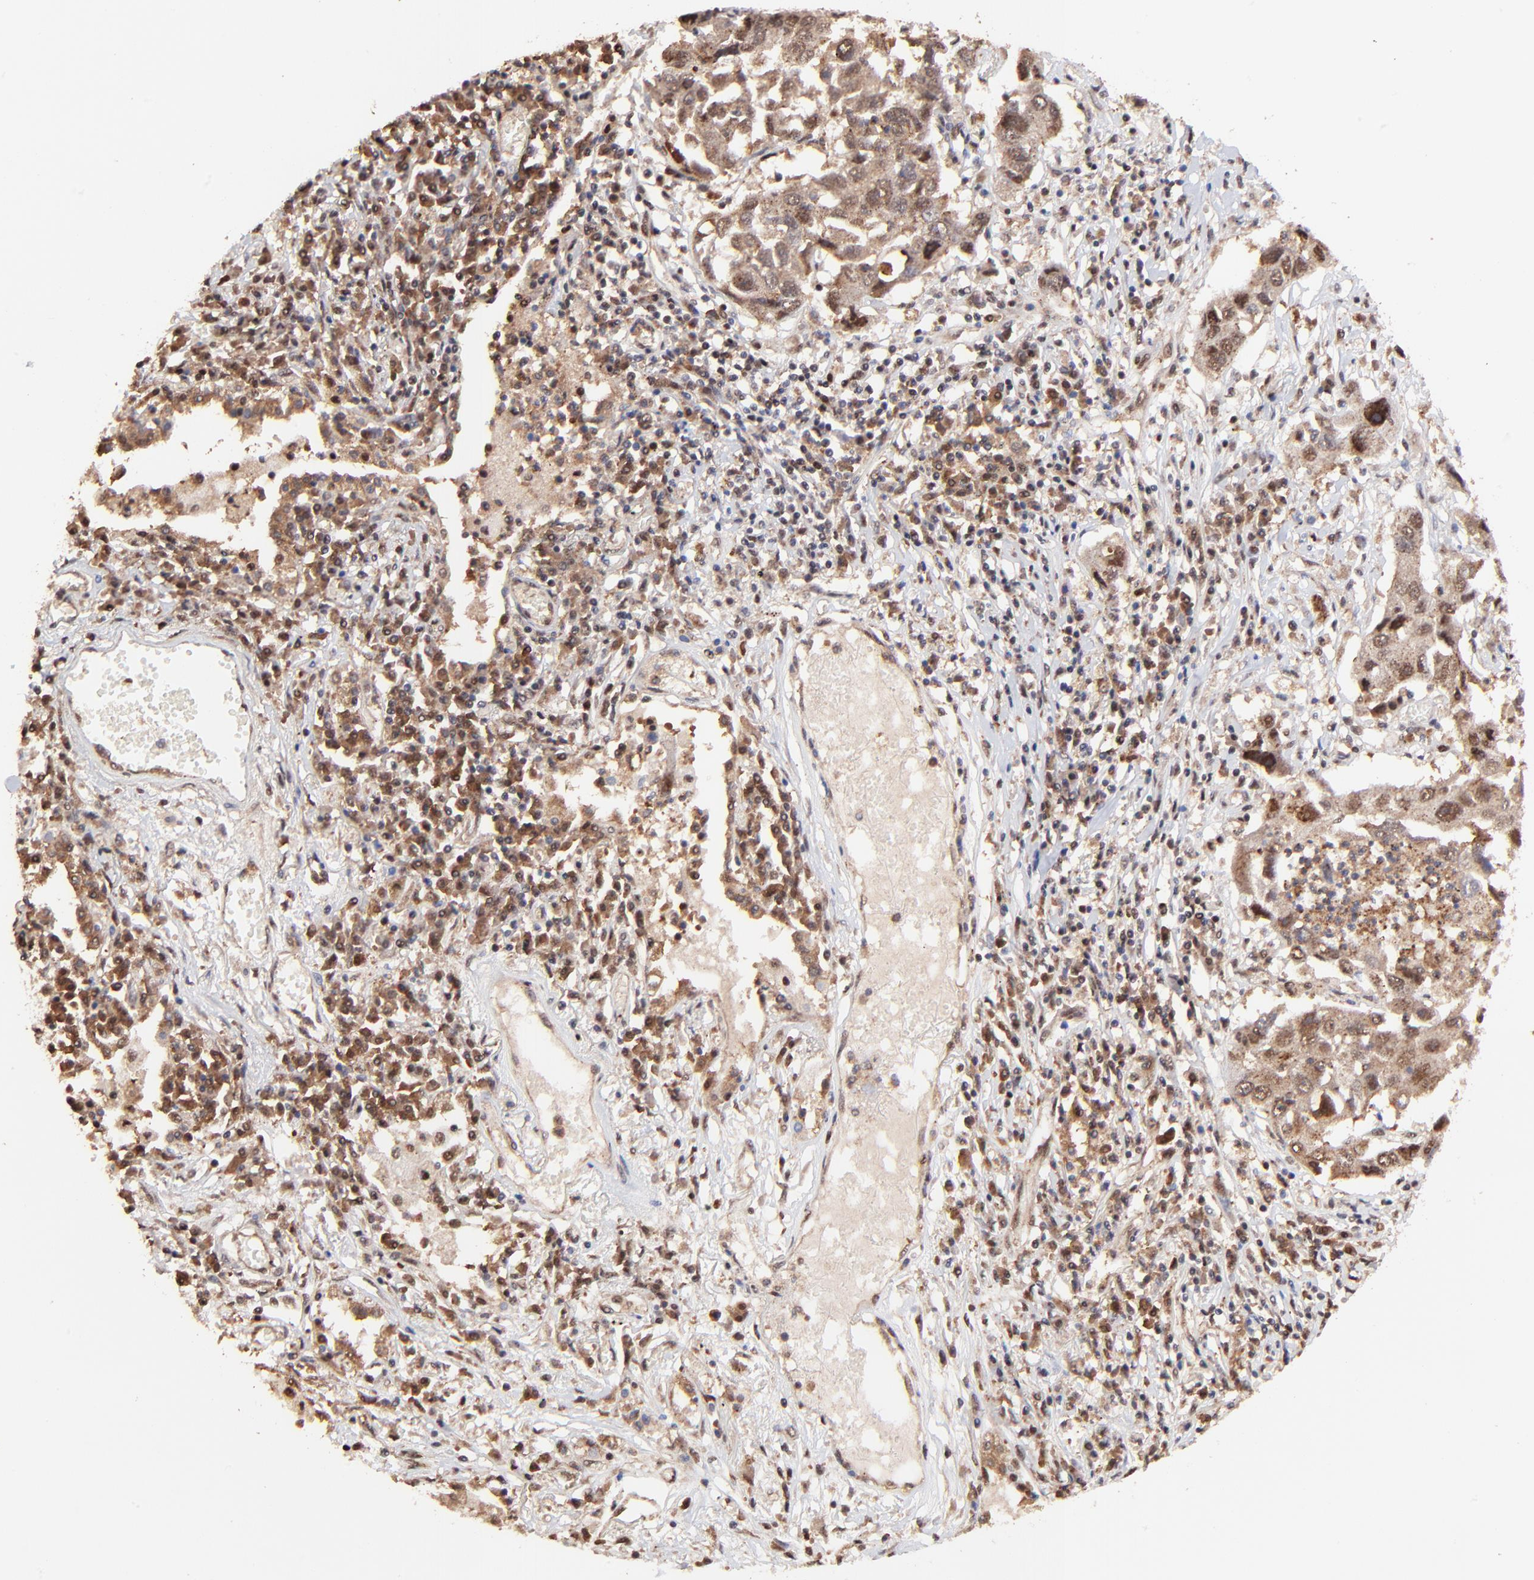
{"staining": {"intensity": "strong", "quantity": ">75%", "location": "cytoplasmic/membranous,nuclear"}, "tissue": "lung cancer", "cell_type": "Tumor cells", "image_type": "cancer", "snomed": [{"axis": "morphology", "description": "Squamous cell carcinoma, NOS"}, {"axis": "topography", "description": "Lung"}], "caption": "High-magnification brightfield microscopy of lung cancer (squamous cell carcinoma) stained with DAB (3,3'-diaminobenzidine) (brown) and counterstained with hematoxylin (blue). tumor cells exhibit strong cytoplasmic/membranous and nuclear expression is present in approximately>75% of cells.", "gene": "PSMA6", "patient": {"sex": "male", "age": 71}}